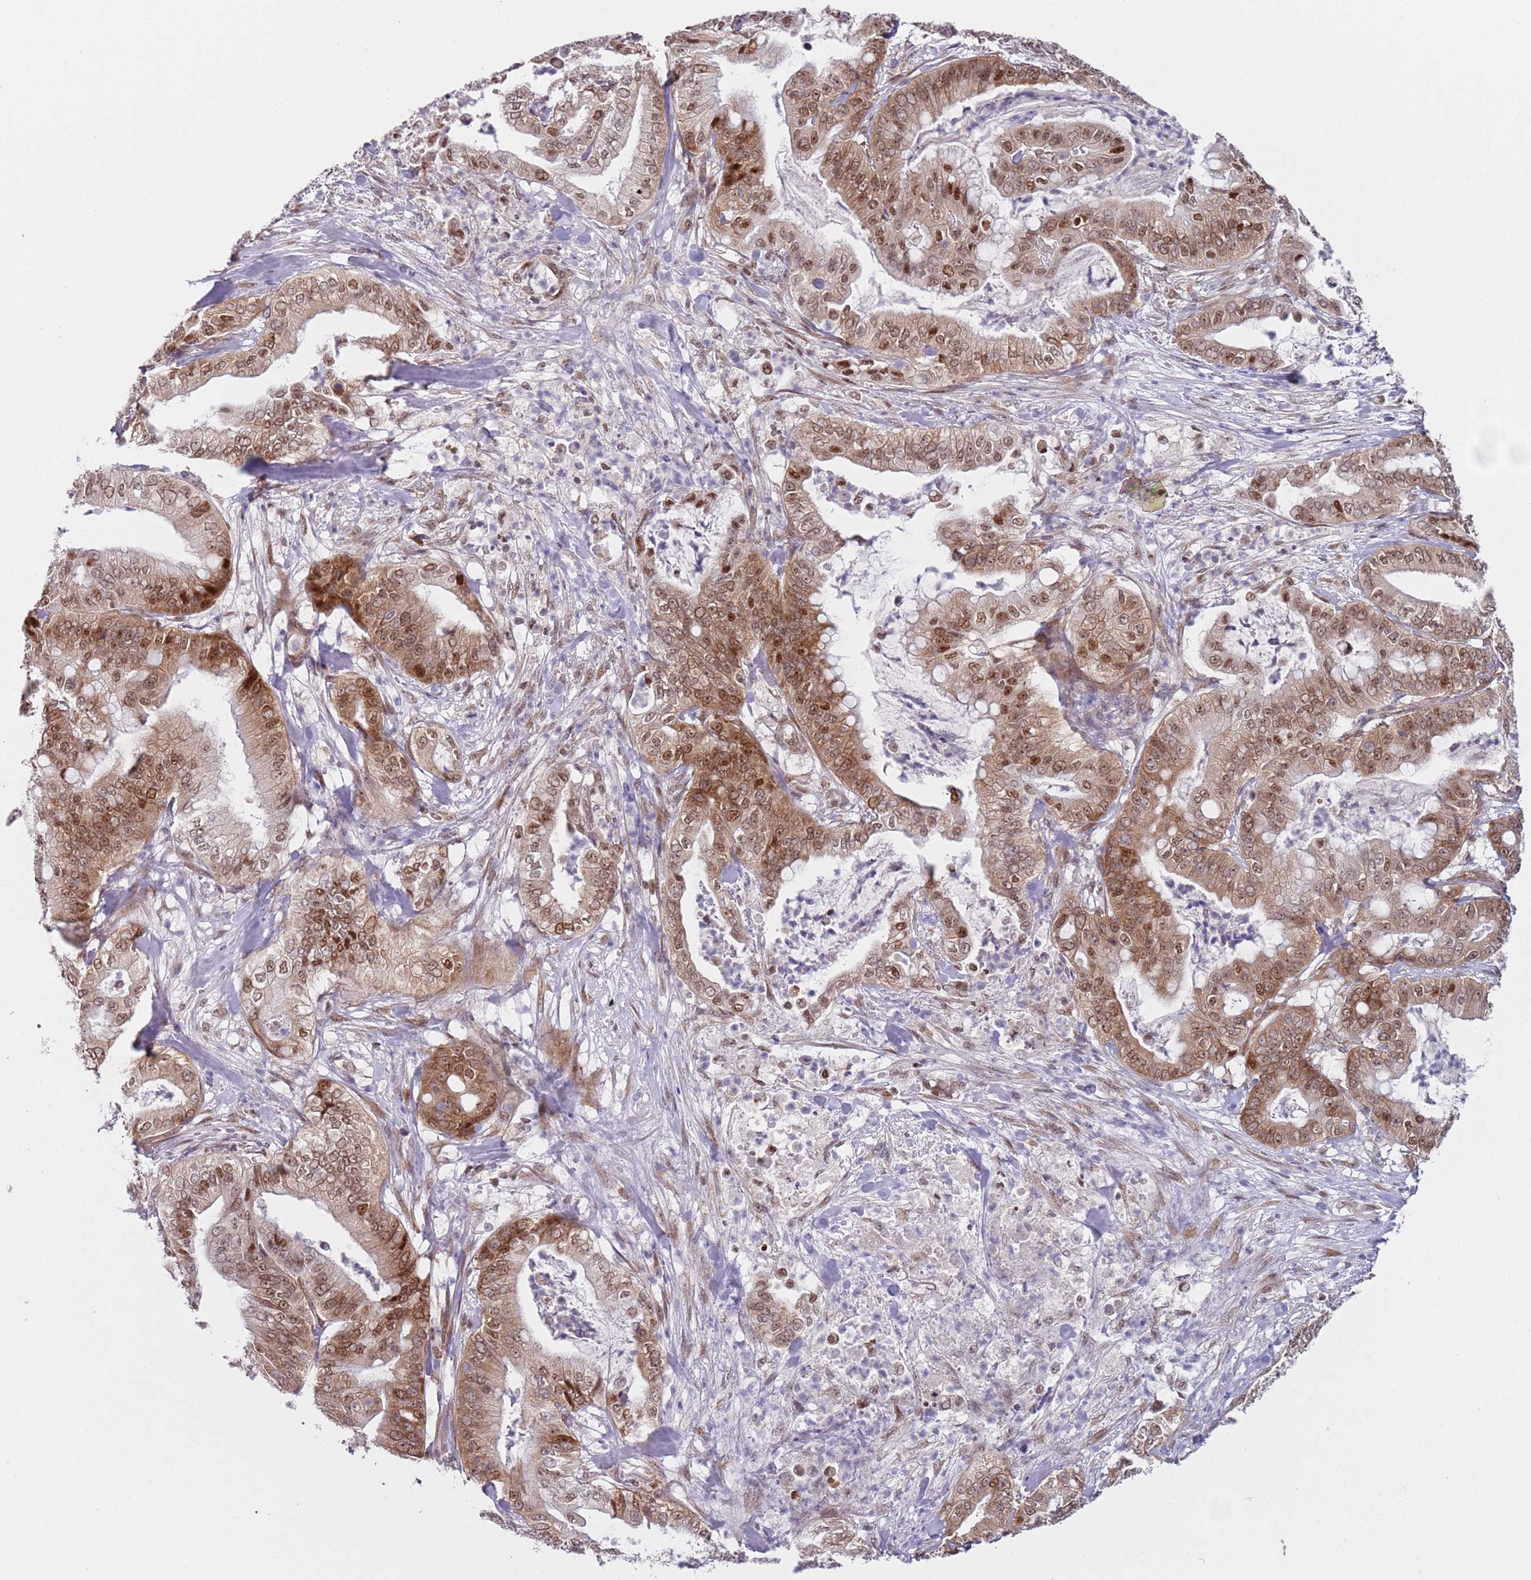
{"staining": {"intensity": "moderate", "quantity": ">75%", "location": "cytoplasmic/membranous,nuclear"}, "tissue": "pancreatic cancer", "cell_type": "Tumor cells", "image_type": "cancer", "snomed": [{"axis": "morphology", "description": "Adenocarcinoma, NOS"}, {"axis": "topography", "description": "Pancreas"}], "caption": "Pancreatic cancer tissue displays moderate cytoplasmic/membranous and nuclear expression in about >75% of tumor cells, visualized by immunohistochemistry.", "gene": "SLC25A32", "patient": {"sex": "male", "age": 71}}